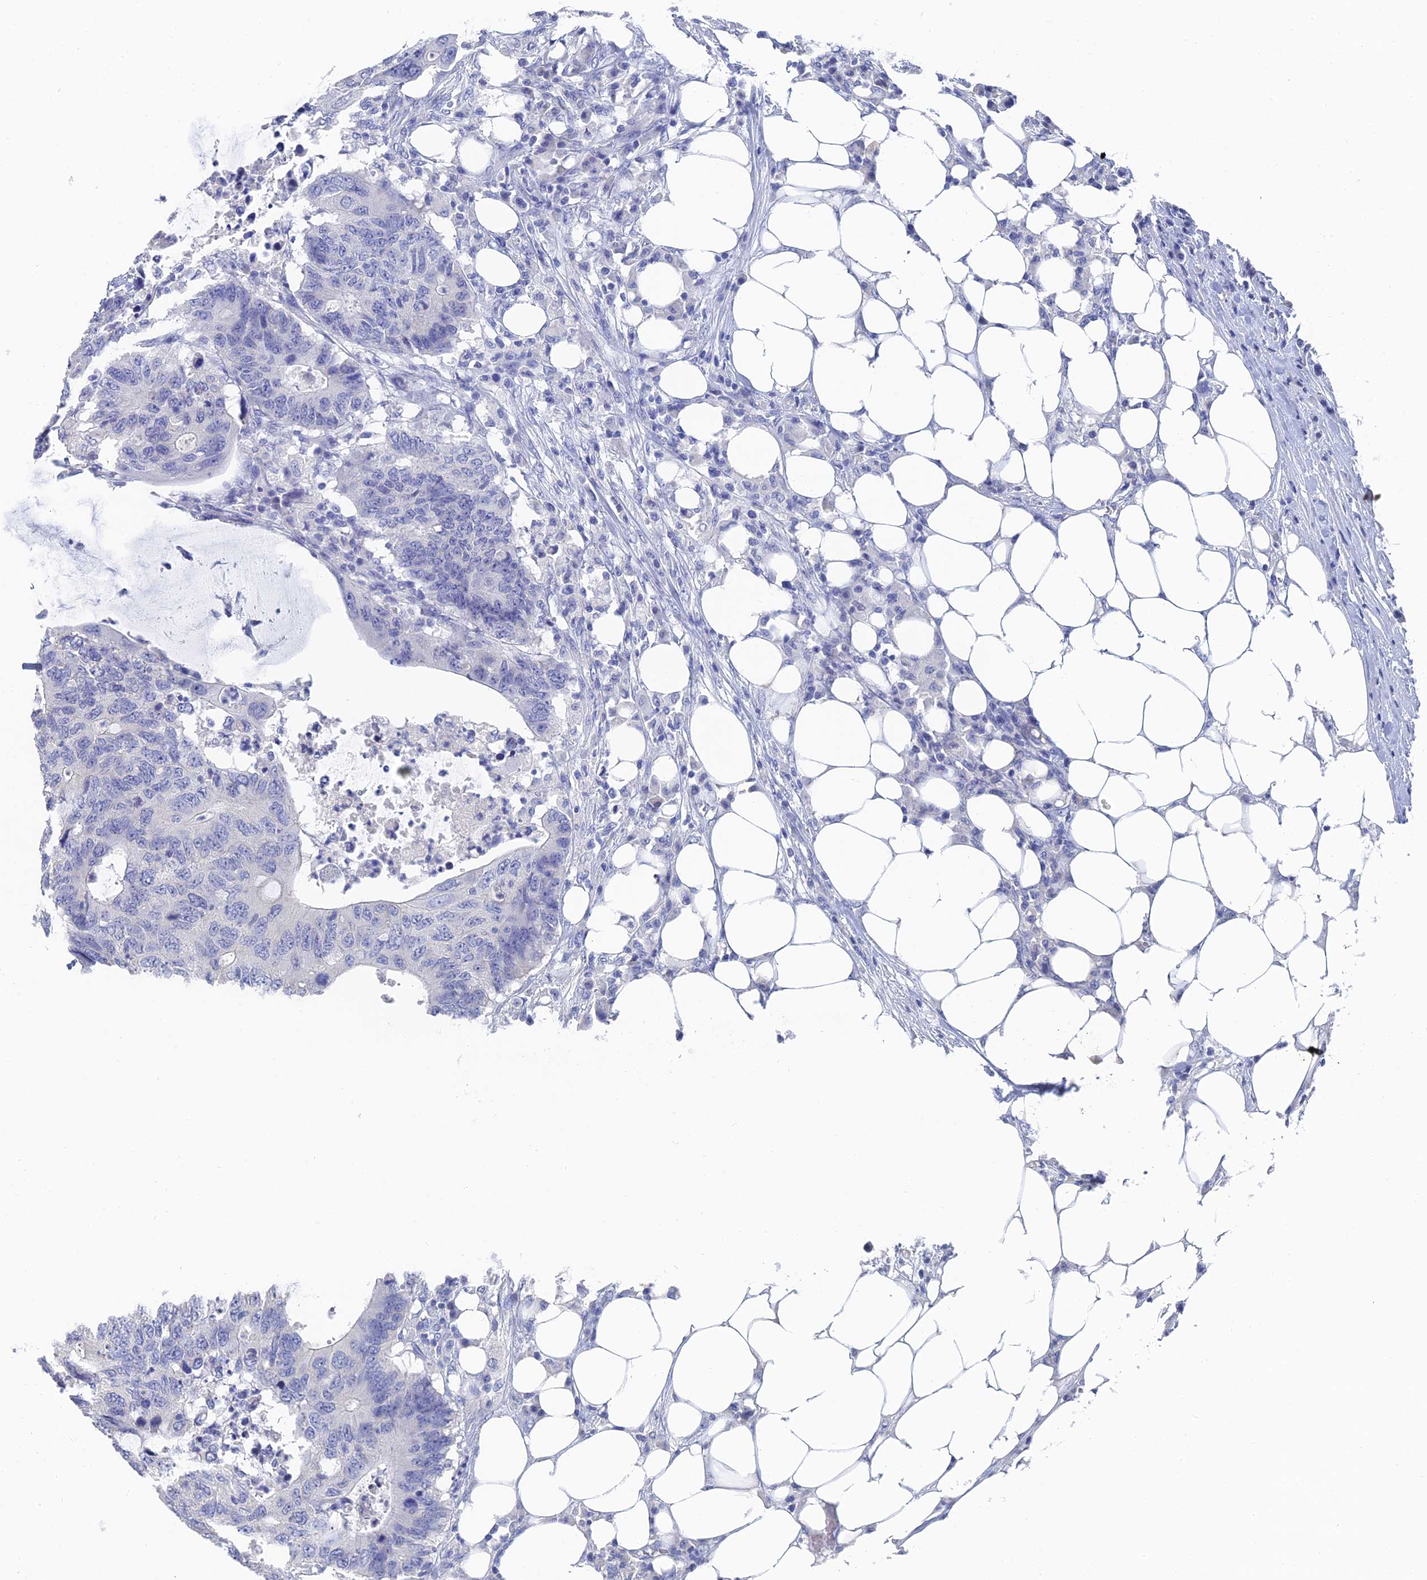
{"staining": {"intensity": "negative", "quantity": "none", "location": "none"}, "tissue": "colorectal cancer", "cell_type": "Tumor cells", "image_type": "cancer", "snomed": [{"axis": "morphology", "description": "Adenocarcinoma, NOS"}, {"axis": "topography", "description": "Colon"}], "caption": "Tumor cells are negative for protein expression in human colorectal cancer (adenocarcinoma).", "gene": "GFAP", "patient": {"sex": "male", "age": 71}}